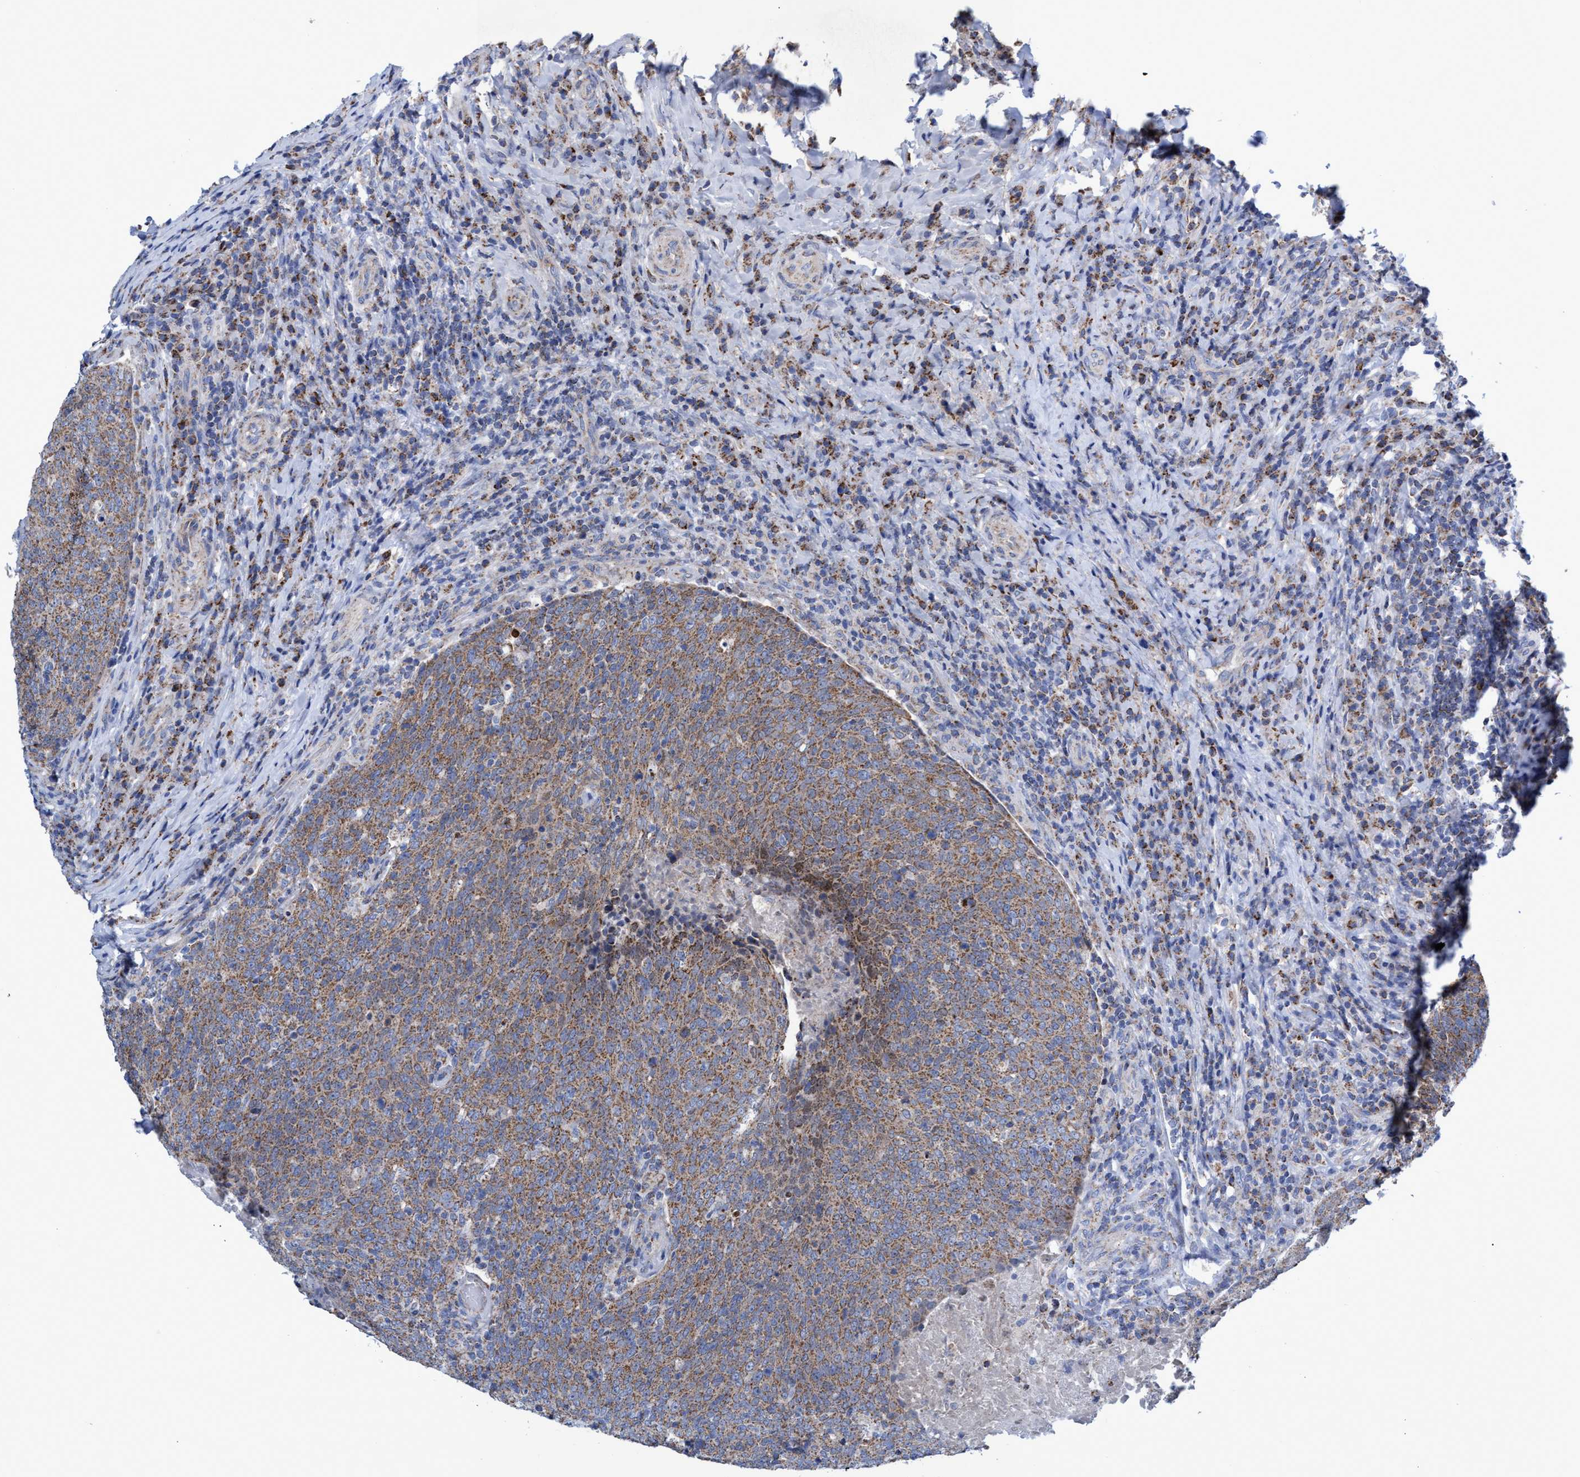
{"staining": {"intensity": "moderate", "quantity": ">75%", "location": "cytoplasmic/membranous"}, "tissue": "head and neck cancer", "cell_type": "Tumor cells", "image_type": "cancer", "snomed": [{"axis": "morphology", "description": "Squamous cell carcinoma, NOS"}, {"axis": "morphology", "description": "Squamous cell carcinoma, metastatic, NOS"}, {"axis": "topography", "description": "Lymph node"}, {"axis": "topography", "description": "Head-Neck"}], "caption": "Brown immunohistochemical staining in head and neck cancer (metastatic squamous cell carcinoma) reveals moderate cytoplasmic/membranous positivity in approximately >75% of tumor cells.", "gene": "ZNF750", "patient": {"sex": "male", "age": 62}}